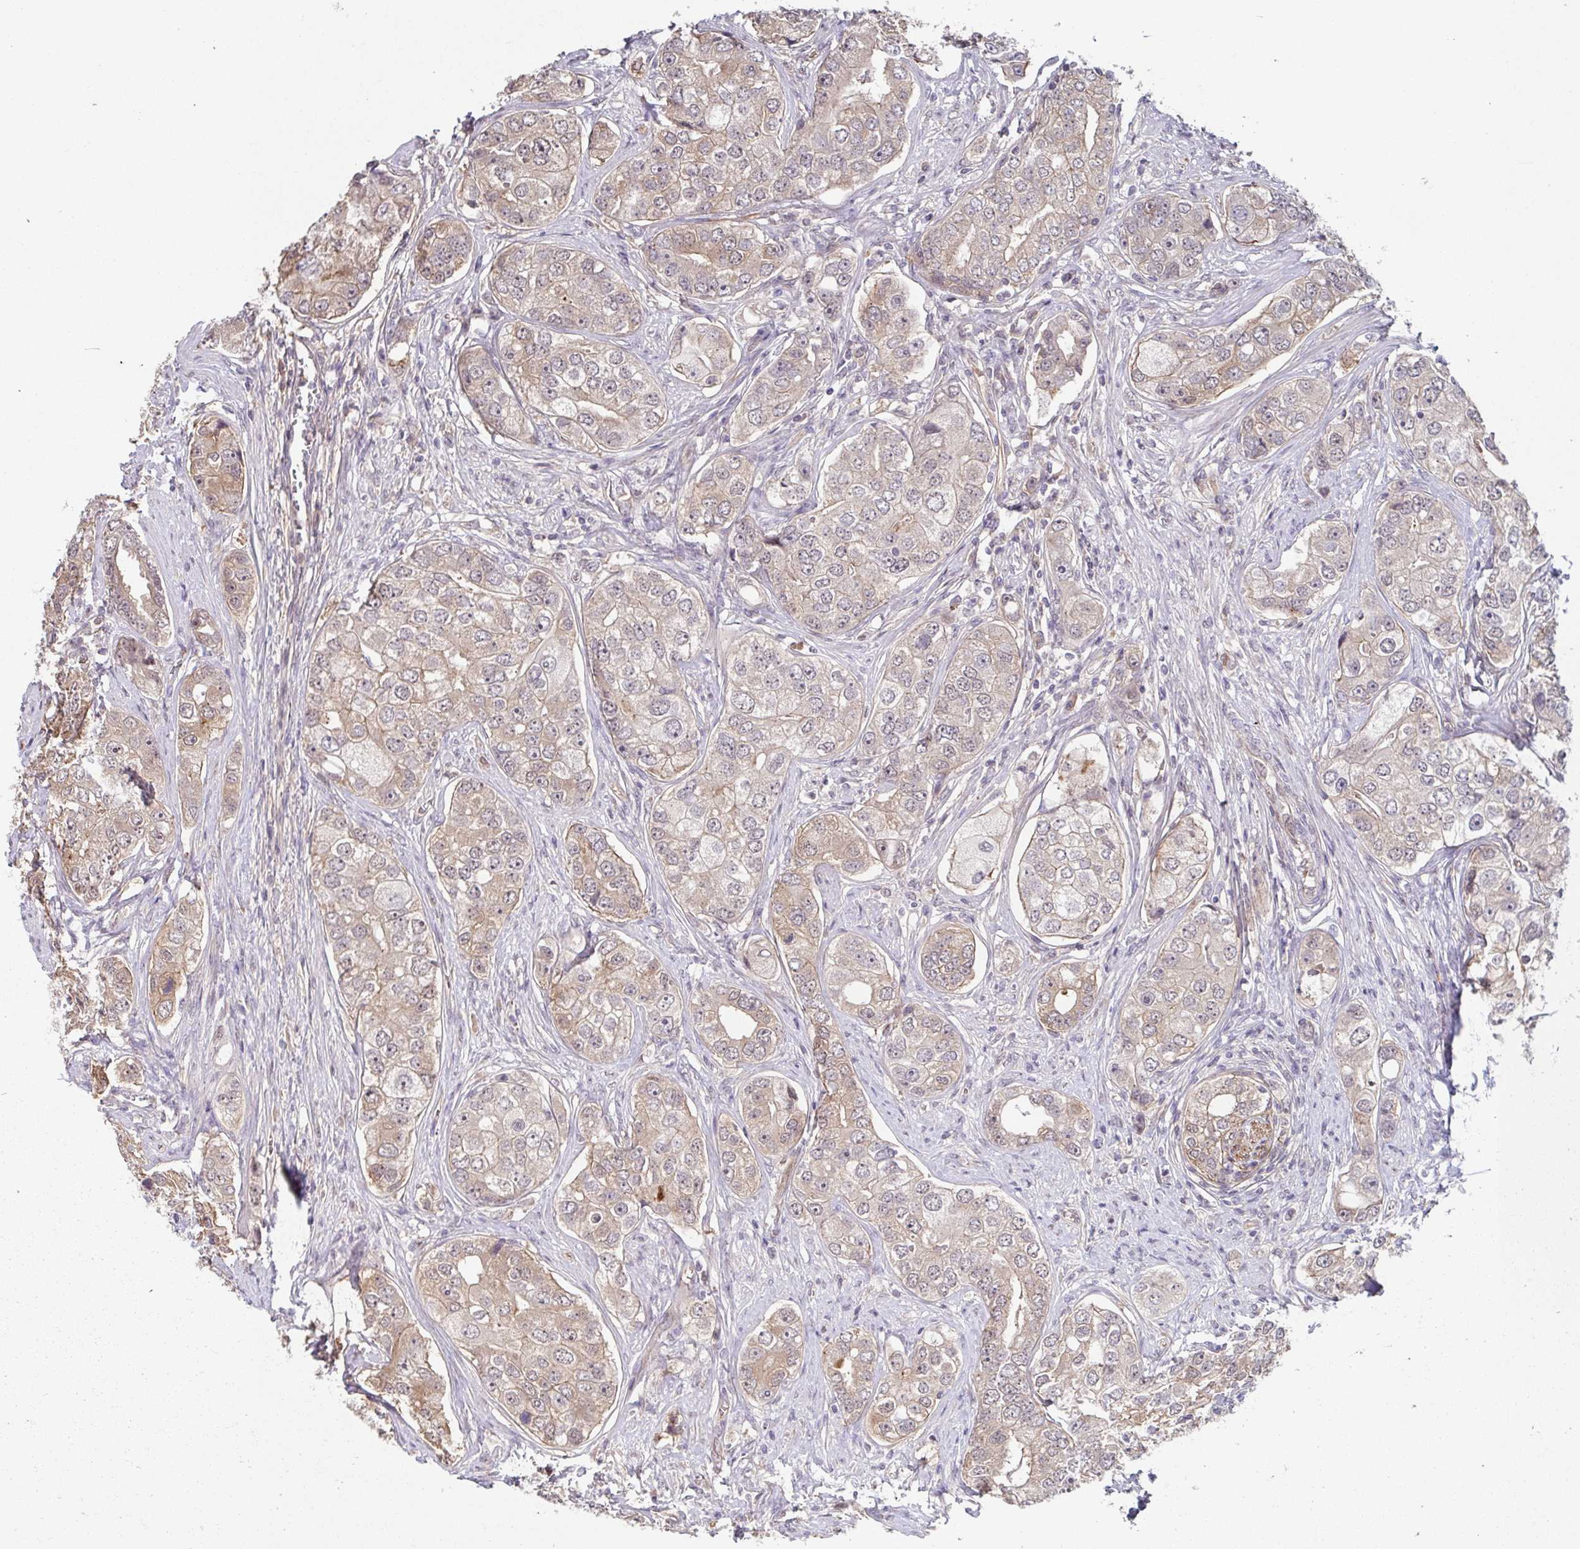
{"staining": {"intensity": "weak", "quantity": "25%-75%", "location": "cytoplasmic/membranous"}, "tissue": "prostate cancer", "cell_type": "Tumor cells", "image_type": "cancer", "snomed": [{"axis": "morphology", "description": "Adenocarcinoma, High grade"}, {"axis": "topography", "description": "Prostate"}], "caption": "Immunohistochemistry (DAB (3,3'-diaminobenzidine)) staining of prostate cancer demonstrates weak cytoplasmic/membranous protein positivity in about 25%-75% of tumor cells.", "gene": "STYXL1", "patient": {"sex": "male", "age": 60}}